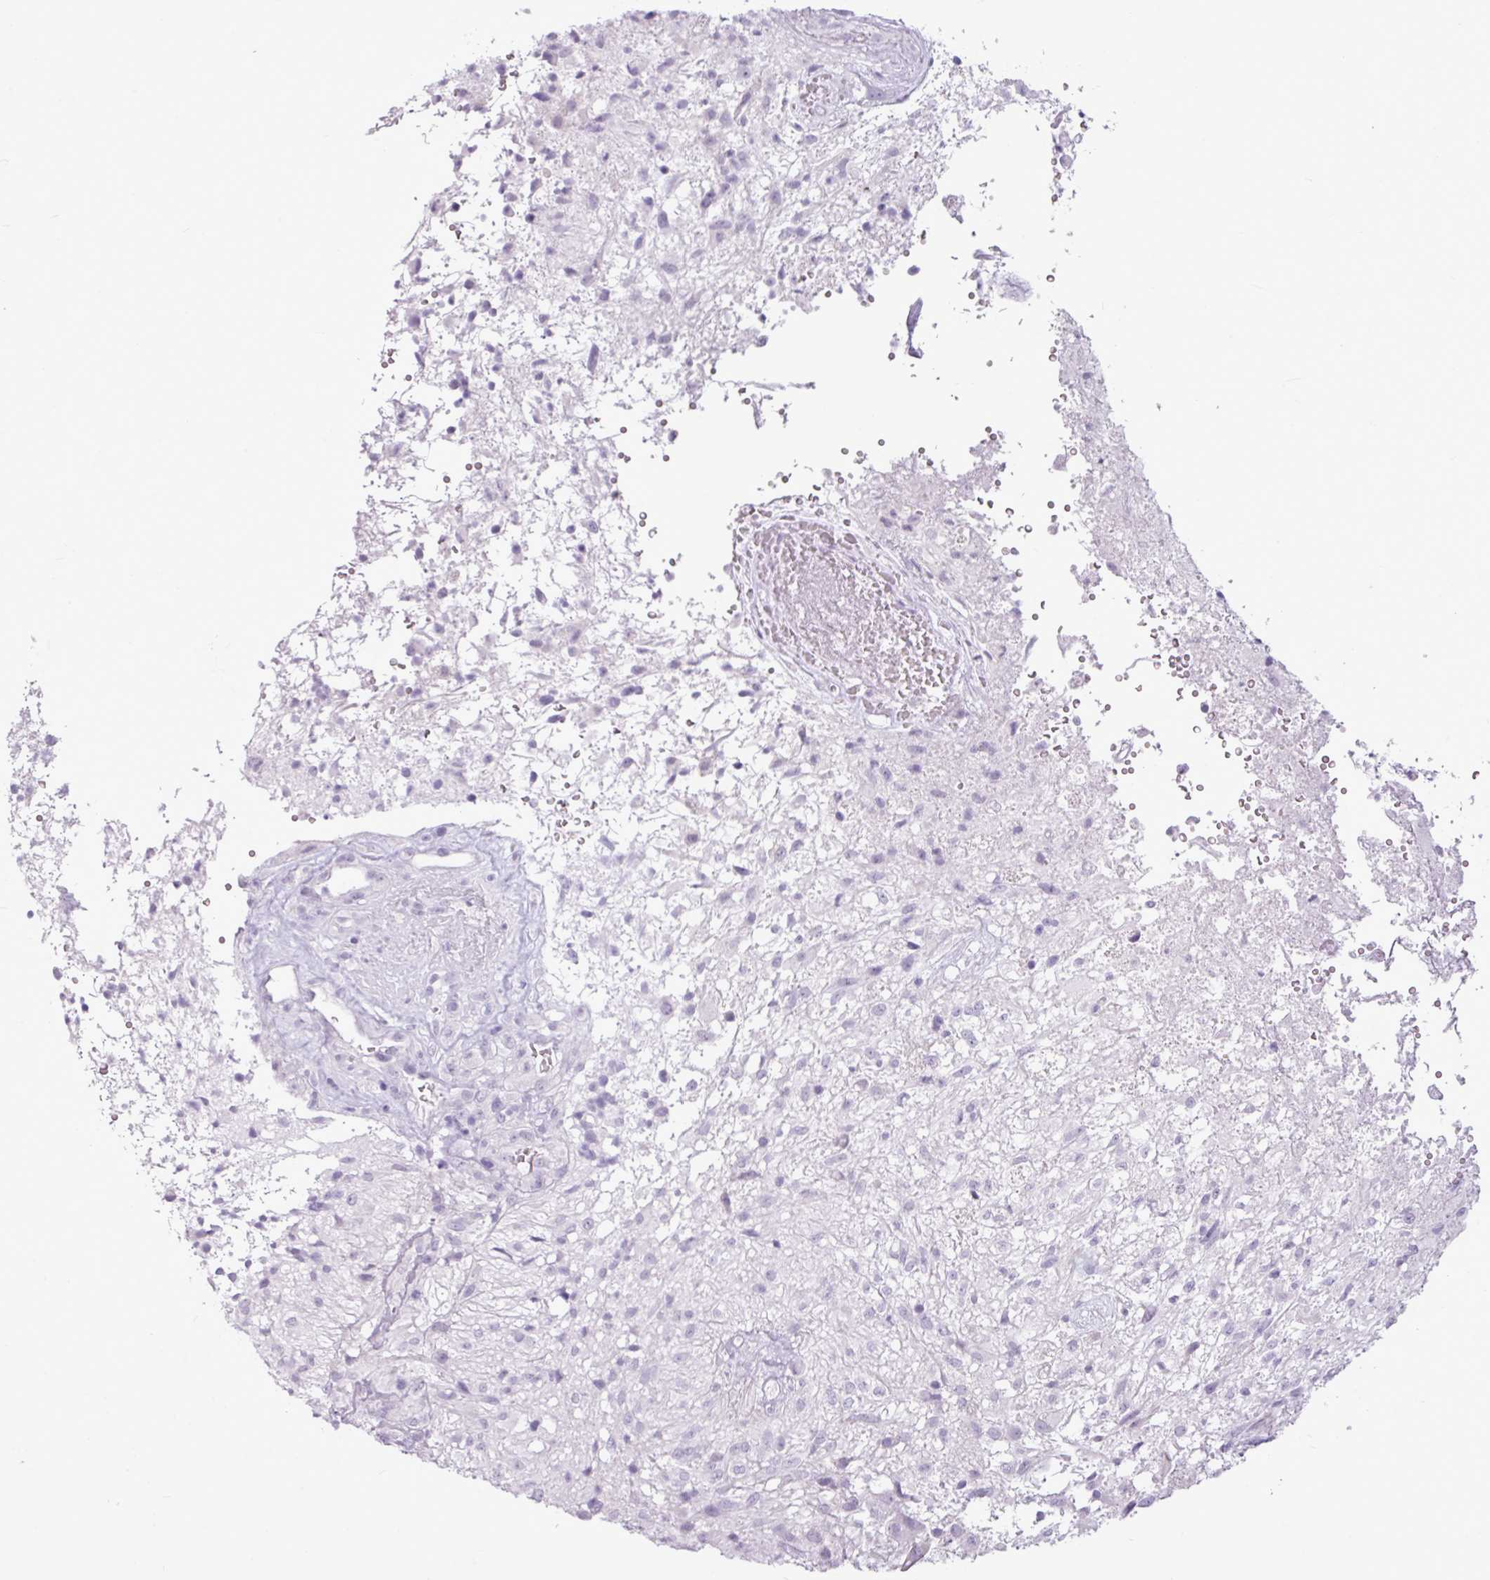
{"staining": {"intensity": "negative", "quantity": "none", "location": "none"}, "tissue": "glioma", "cell_type": "Tumor cells", "image_type": "cancer", "snomed": [{"axis": "morphology", "description": "Glioma, malignant, High grade"}, {"axis": "topography", "description": "Brain"}], "caption": "High magnification brightfield microscopy of high-grade glioma (malignant) stained with DAB (brown) and counterstained with hematoxylin (blue): tumor cells show no significant staining. (DAB IHC with hematoxylin counter stain).", "gene": "AMY2A", "patient": {"sex": "male", "age": 56}}